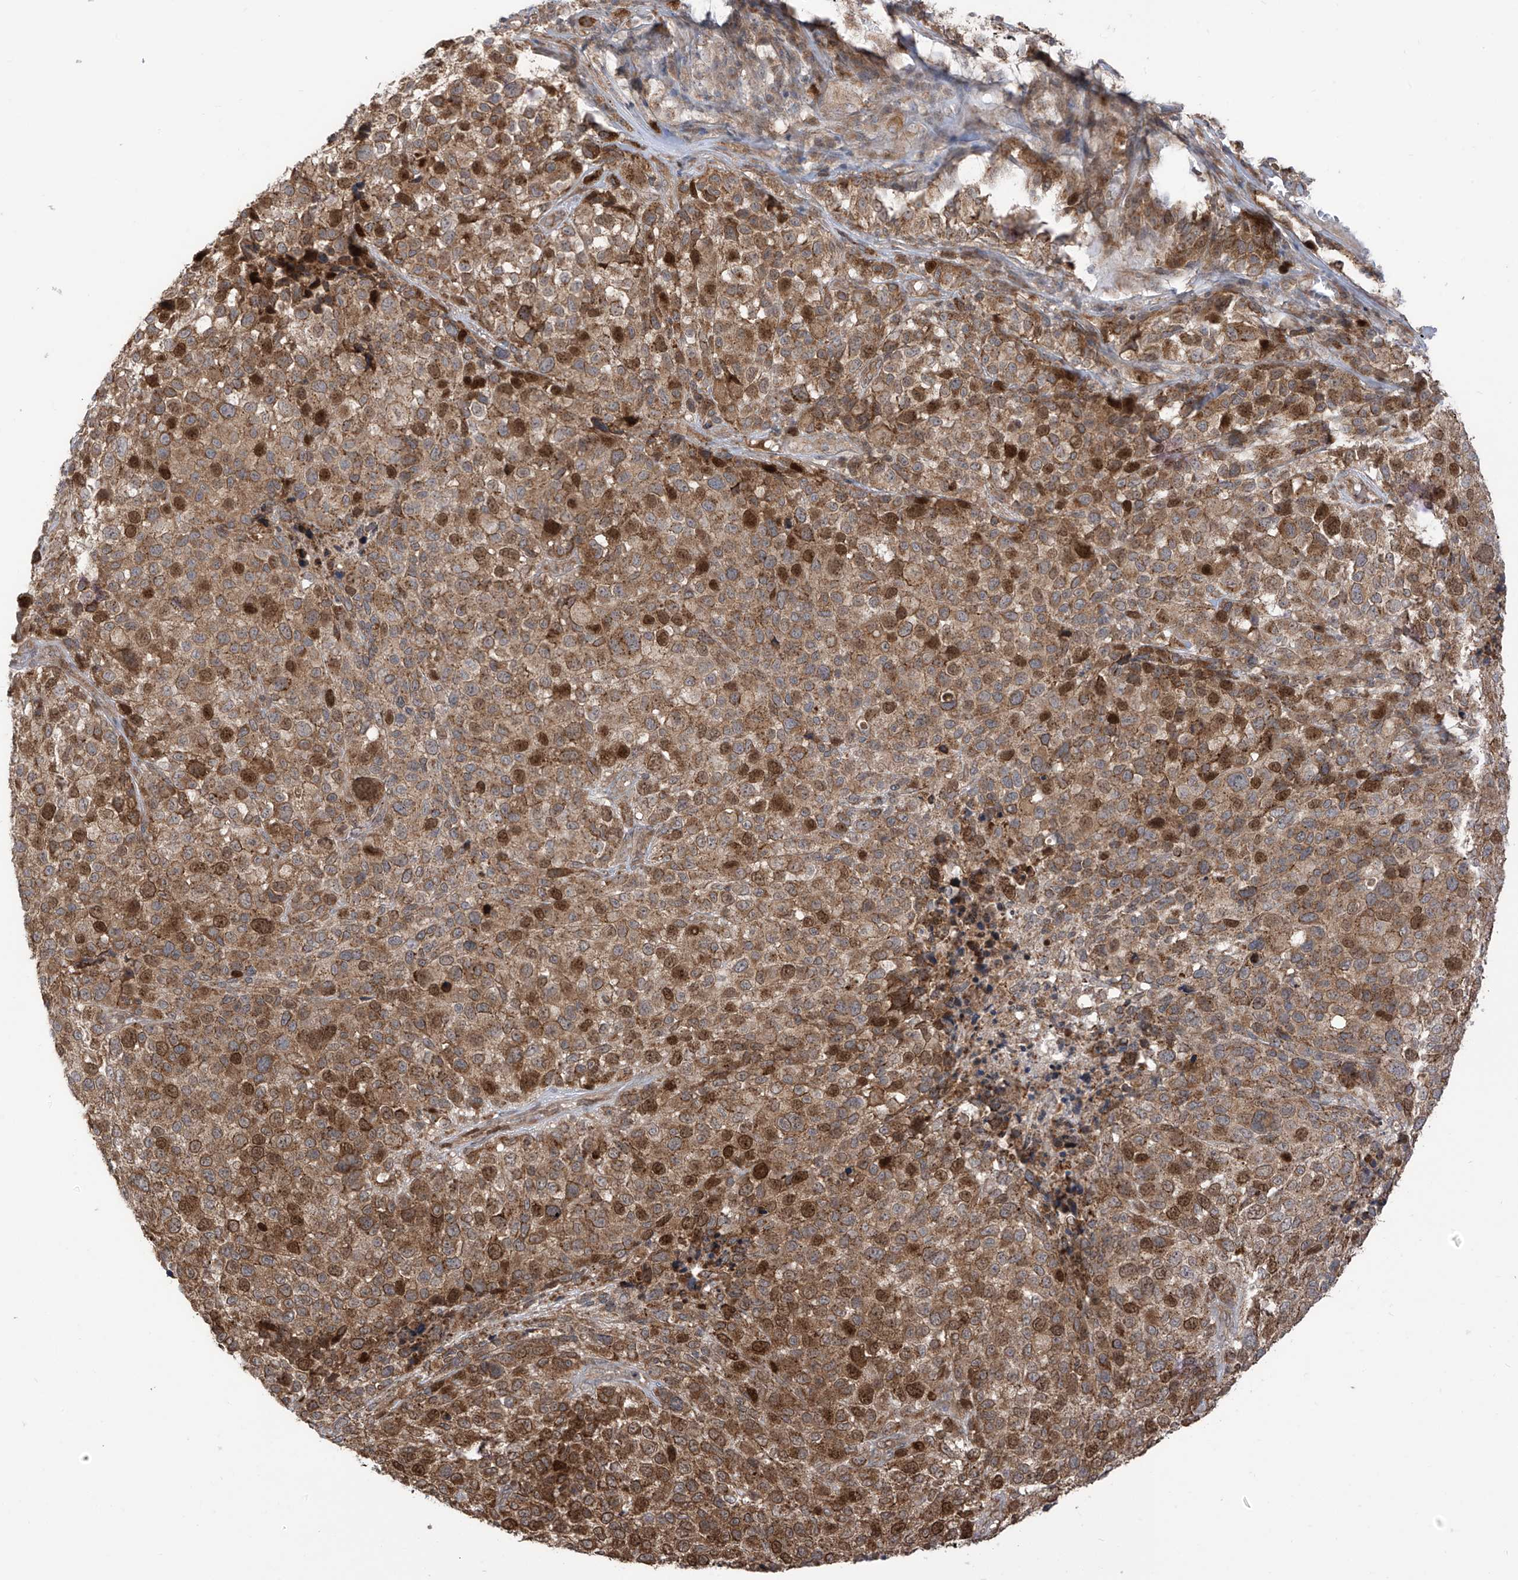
{"staining": {"intensity": "strong", "quantity": ">75%", "location": "cytoplasmic/membranous,nuclear"}, "tissue": "melanoma", "cell_type": "Tumor cells", "image_type": "cancer", "snomed": [{"axis": "morphology", "description": "Malignant melanoma, NOS"}, {"axis": "topography", "description": "Skin of trunk"}], "caption": "Malignant melanoma stained with DAB (3,3'-diaminobenzidine) immunohistochemistry (IHC) reveals high levels of strong cytoplasmic/membranous and nuclear expression in about >75% of tumor cells.", "gene": "PDE11A", "patient": {"sex": "male", "age": 71}}